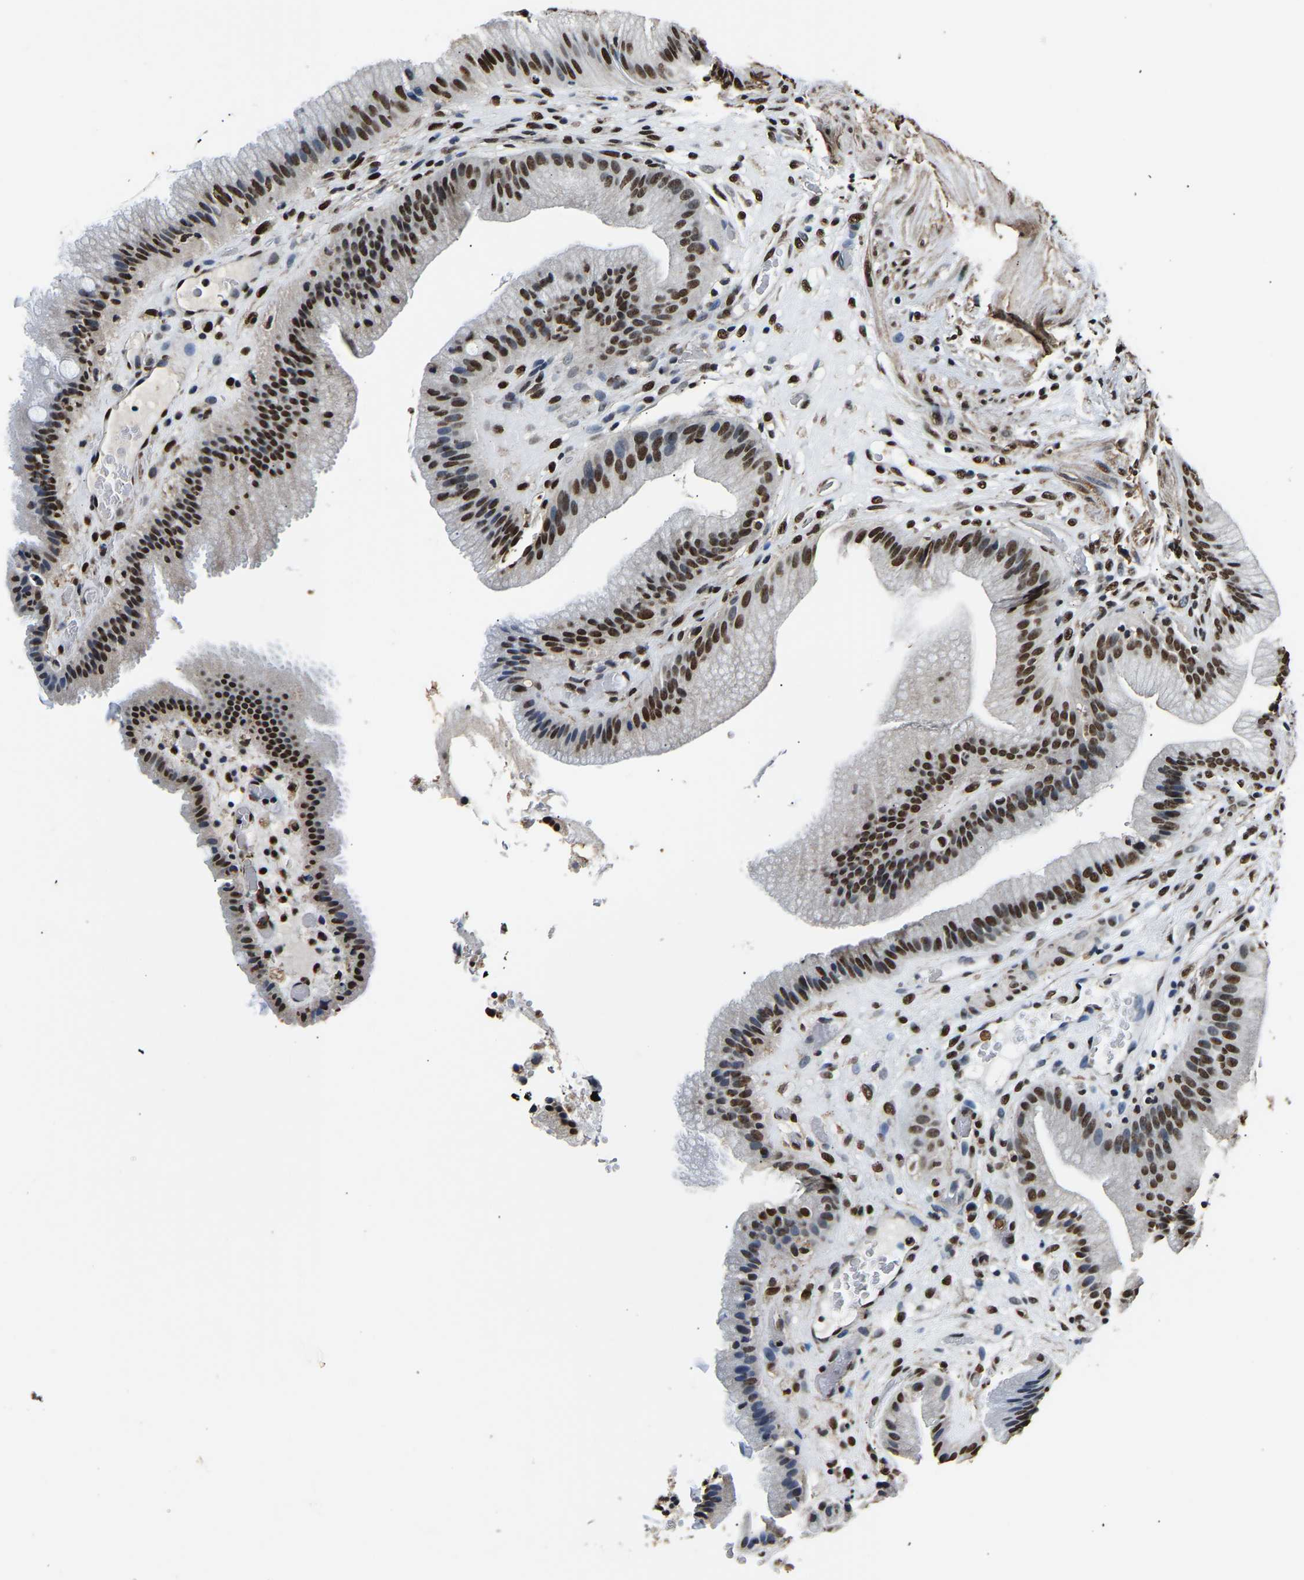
{"staining": {"intensity": "strong", "quantity": ">75%", "location": "nuclear"}, "tissue": "gallbladder", "cell_type": "Glandular cells", "image_type": "normal", "snomed": [{"axis": "morphology", "description": "Normal tissue, NOS"}, {"axis": "topography", "description": "Gallbladder"}], "caption": "Protein analysis of unremarkable gallbladder reveals strong nuclear staining in about >75% of glandular cells.", "gene": "SAFB", "patient": {"sex": "male", "age": 49}}